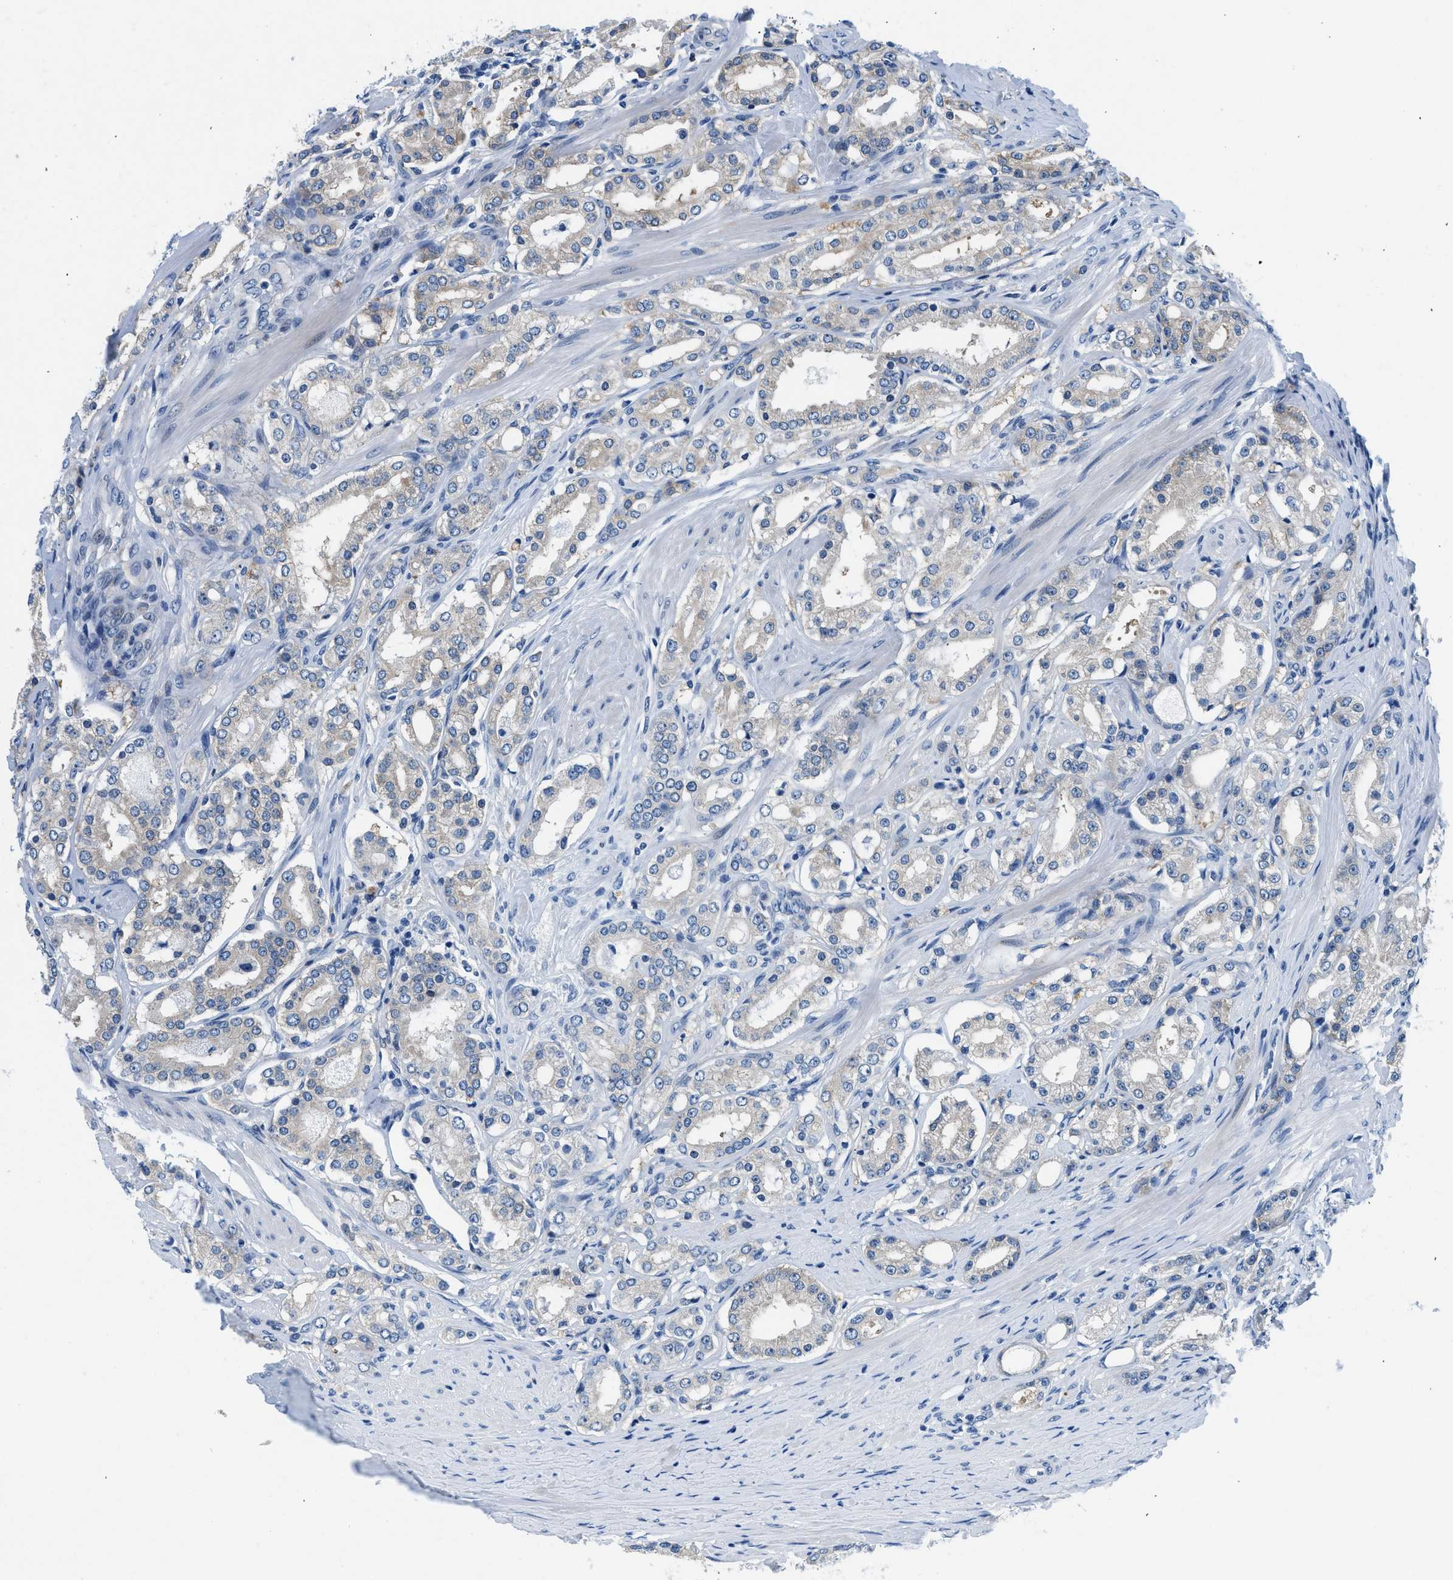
{"staining": {"intensity": "negative", "quantity": "none", "location": "none"}, "tissue": "prostate cancer", "cell_type": "Tumor cells", "image_type": "cancer", "snomed": [{"axis": "morphology", "description": "Adenocarcinoma, Low grade"}, {"axis": "topography", "description": "Prostate"}], "caption": "A micrograph of human adenocarcinoma (low-grade) (prostate) is negative for staining in tumor cells.", "gene": "COPS2", "patient": {"sex": "male", "age": 63}}